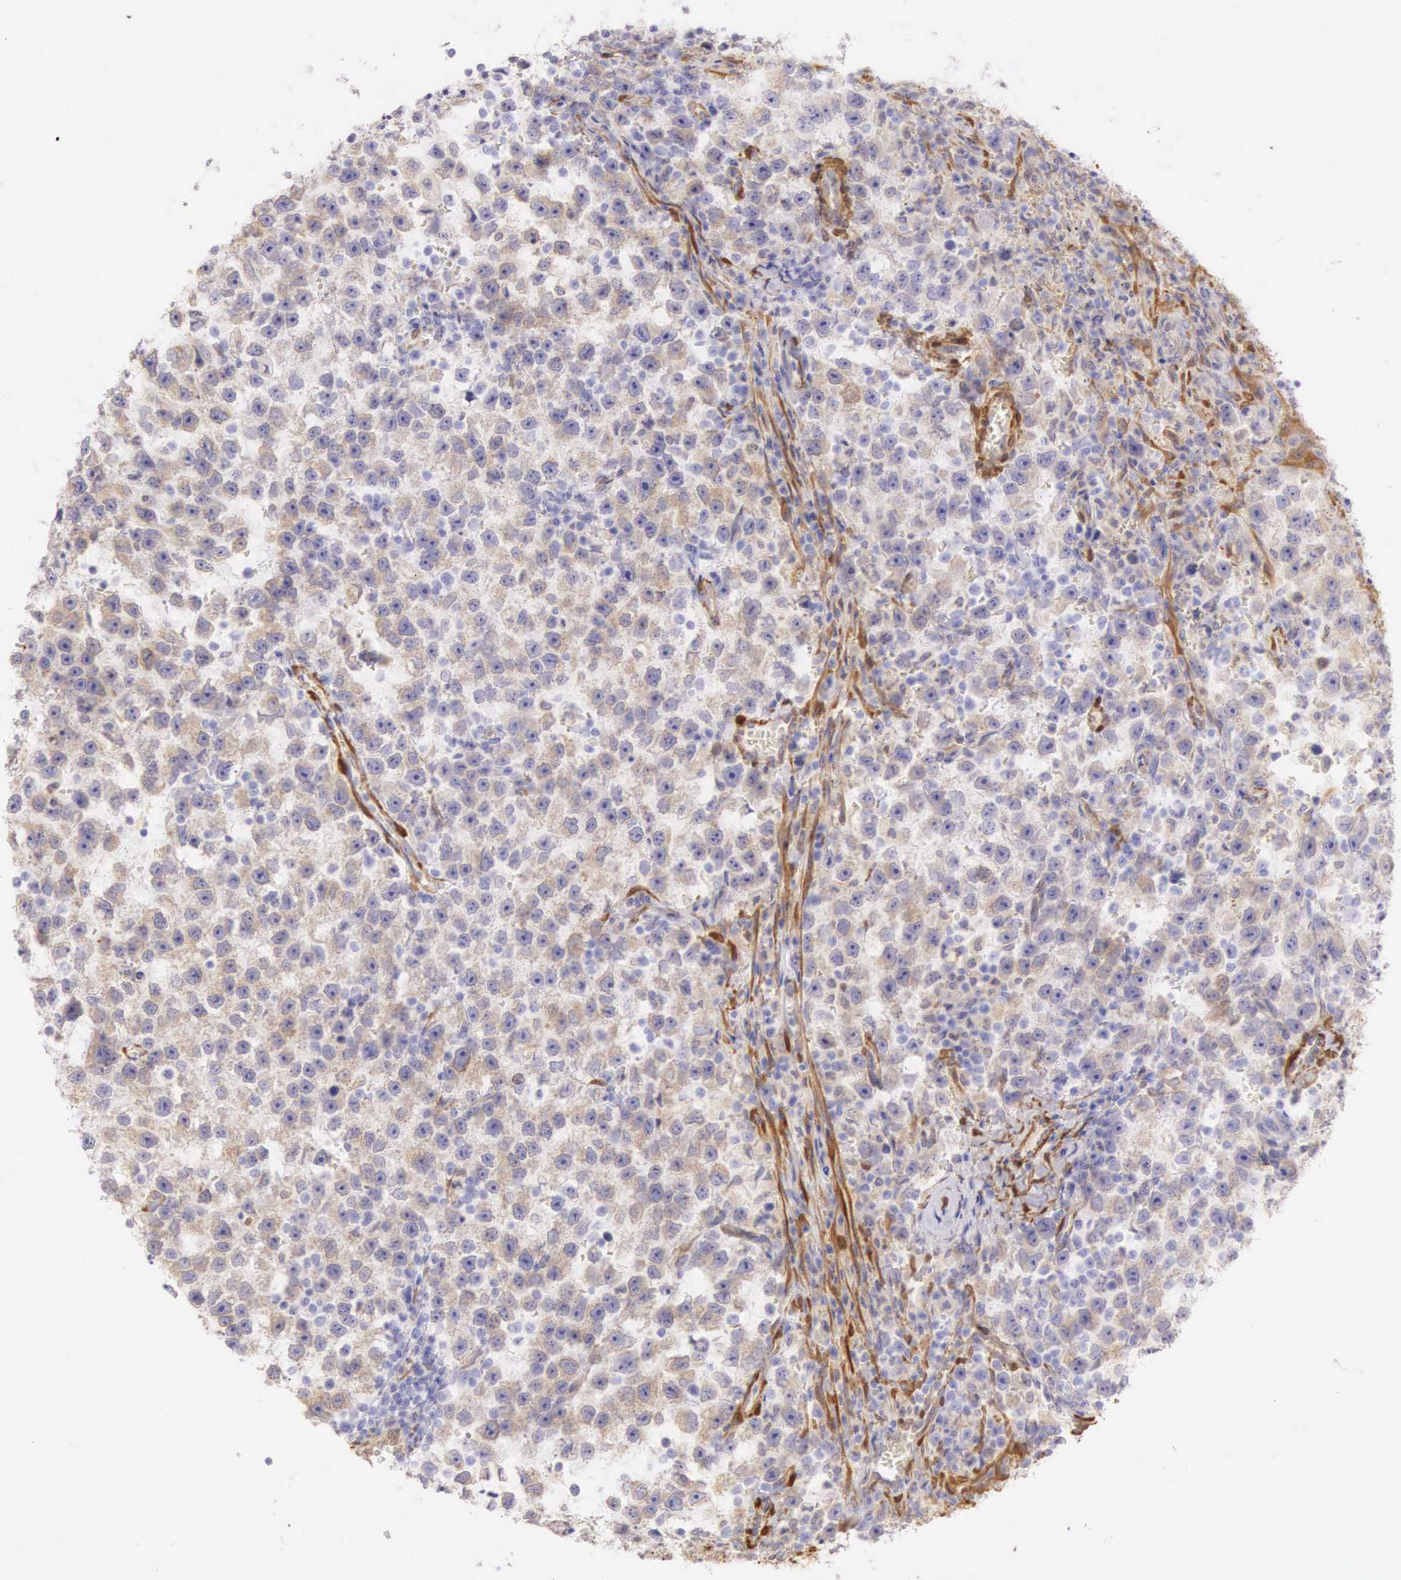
{"staining": {"intensity": "weak", "quantity": "<25%", "location": "cytoplasmic/membranous"}, "tissue": "testis cancer", "cell_type": "Tumor cells", "image_type": "cancer", "snomed": [{"axis": "morphology", "description": "Seminoma, NOS"}, {"axis": "topography", "description": "Testis"}], "caption": "High magnification brightfield microscopy of seminoma (testis) stained with DAB (3,3'-diaminobenzidine) (brown) and counterstained with hematoxylin (blue): tumor cells show no significant expression. The staining was performed using DAB to visualize the protein expression in brown, while the nuclei were stained in blue with hematoxylin (Magnification: 20x).", "gene": "CNN1", "patient": {"sex": "male", "age": 33}}